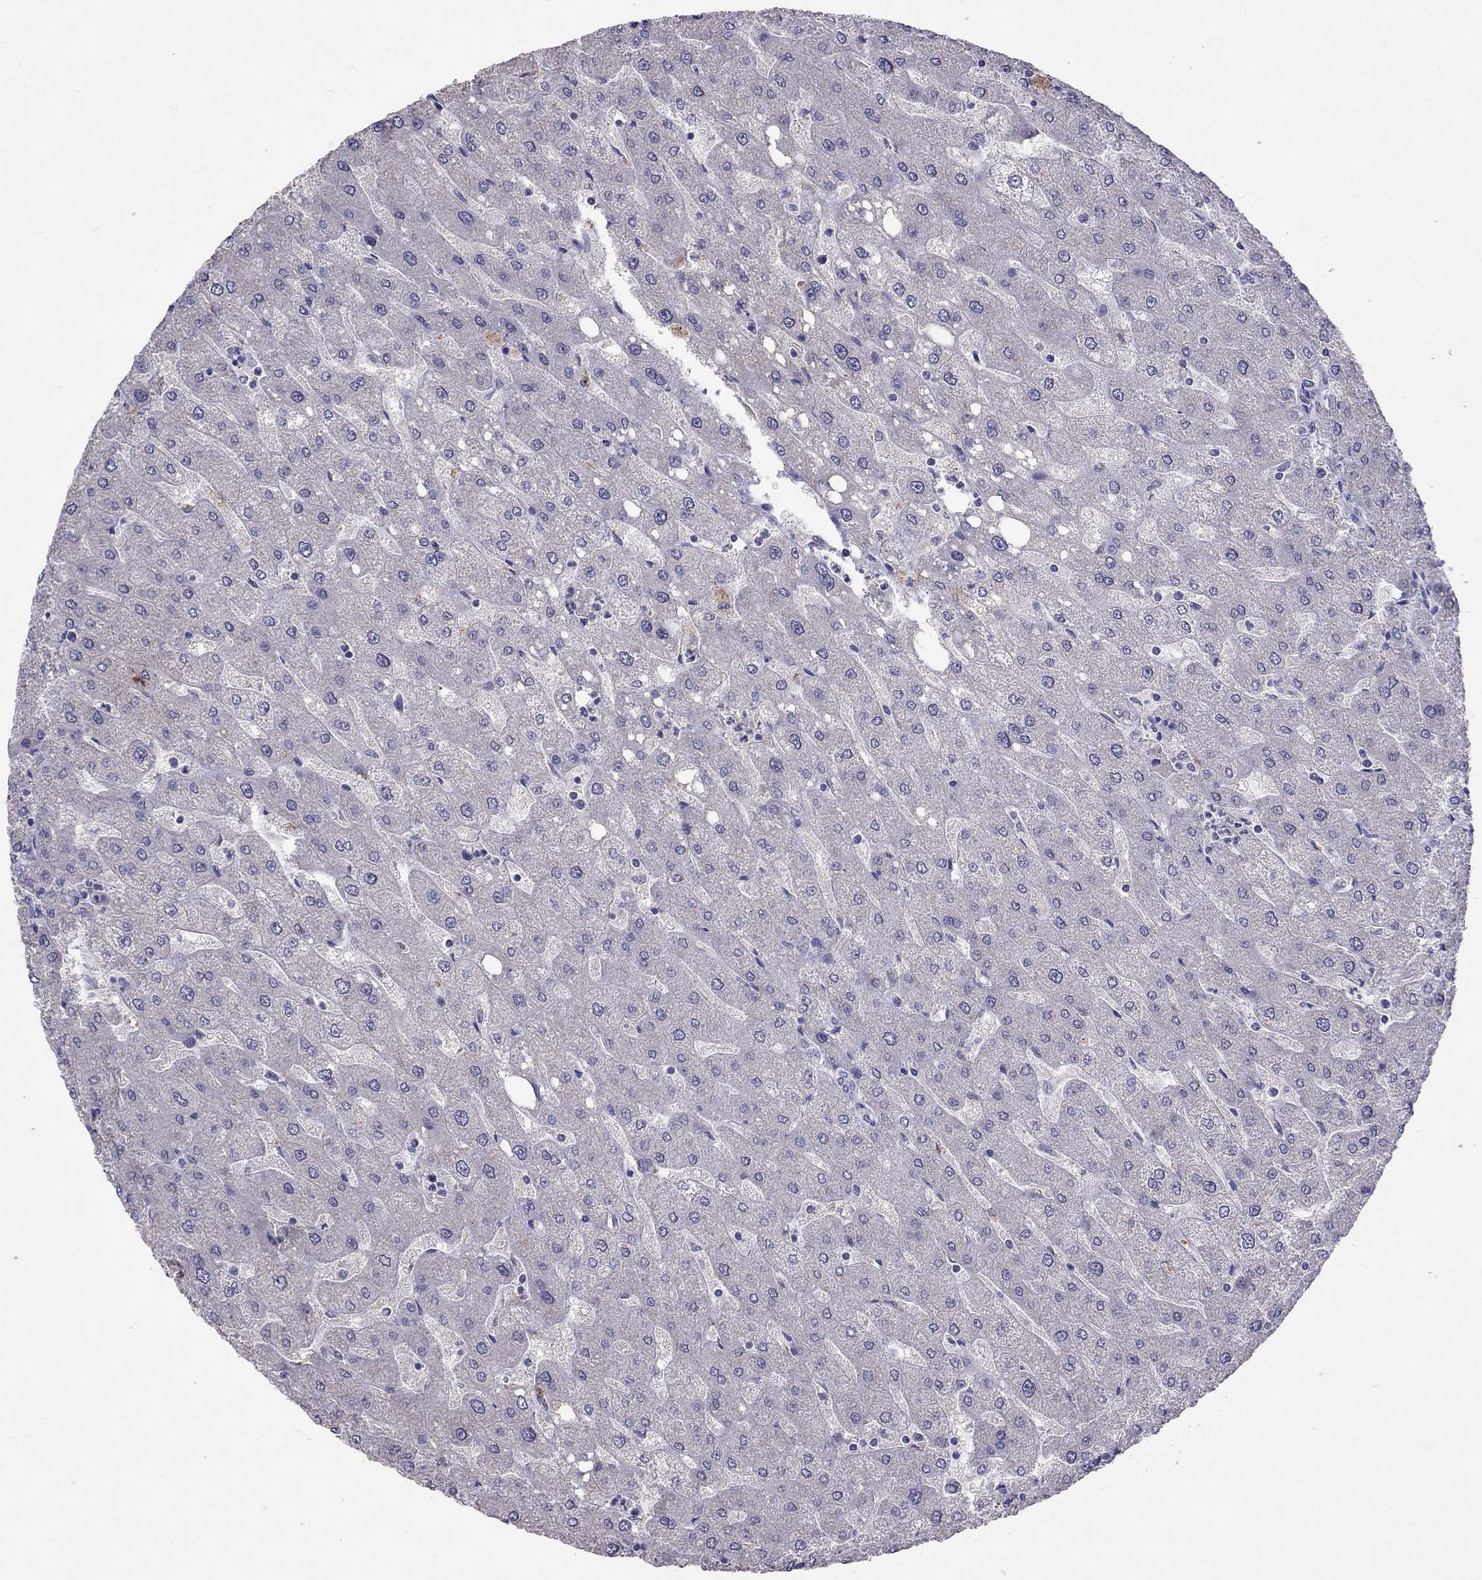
{"staining": {"intensity": "negative", "quantity": "none", "location": "none"}, "tissue": "liver", "cell_type": "Cholangiocytes", "image_type": "normal", "snomed": [{"axis": "morphology", "description": "Normal tissue, NOS"}, {"axis": "topography", "description": "Liver"}], "caption": "Human liver stained for a protein using IHC shows no positivity in cholangiocytes.", "gene": "FST", "patient": {"sex": "male", "age": 67}}